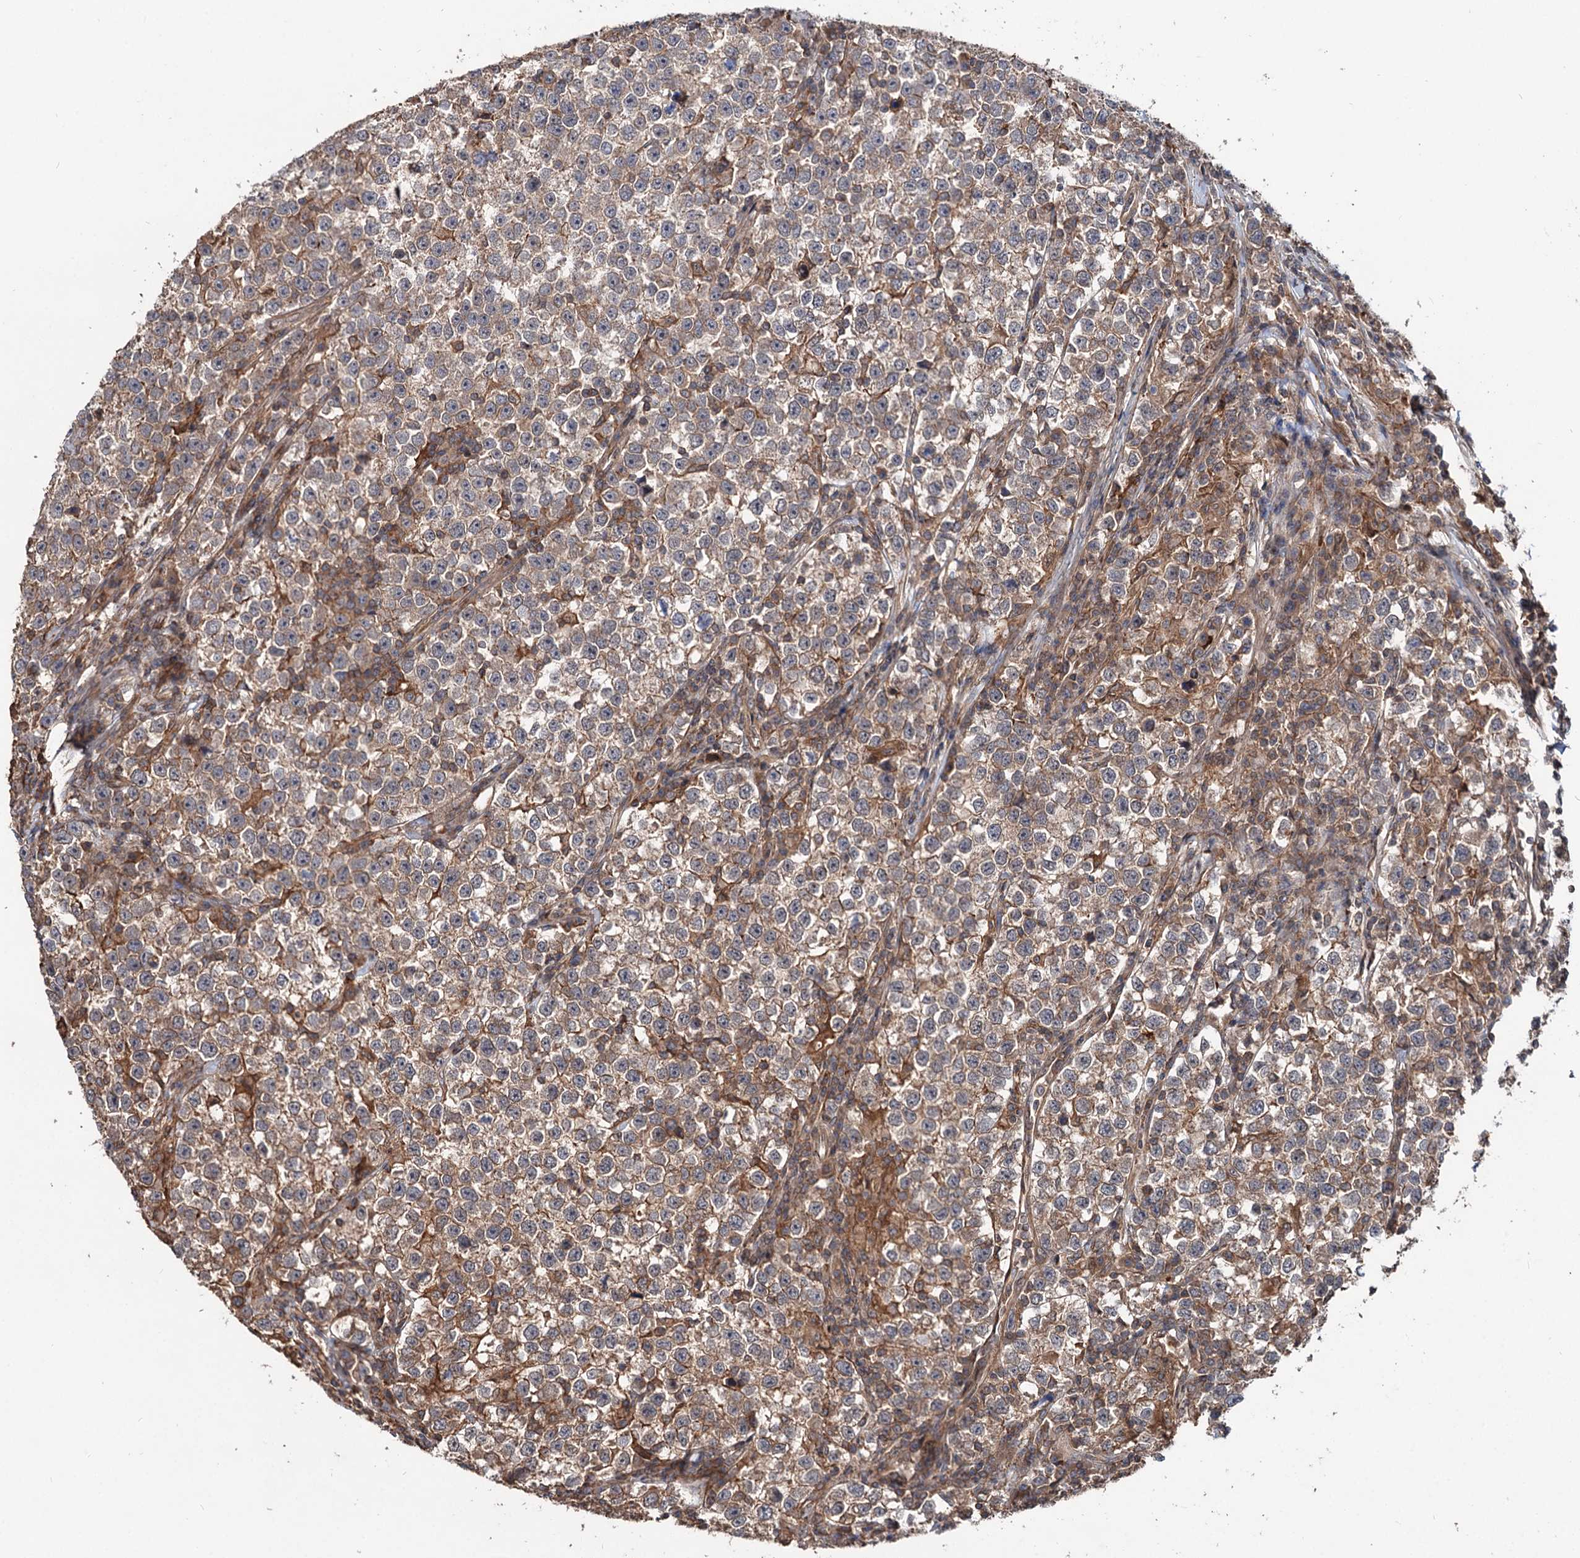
{"staining": {"intensity": "moderate", "quantity": "<25%", "location": "cytoplasmic/membranous"}, "tissue": "testis cancer", "cell_type": "Tumor cells", "image_type": "cancer", "snomed": [{"axis": "morphology", "description": "Normal tissue, NOS"}, {"axis": "morphology", "description": "Seminoma, NOS"}, {"axis": "topography", "description": "Testis"}], "caption": "Immunohistochemistry histopathology image of neoplastic tissue: human testis cancer stained using IHC exhibits low levels of moderate protein expression localized specifically in the cytoplasmic/membranous of tumor cells, appearing as a cytoplasmic/membranous brown color.", "gene": "GRIP1", "patient": {"sex": "male", "age": 43}}